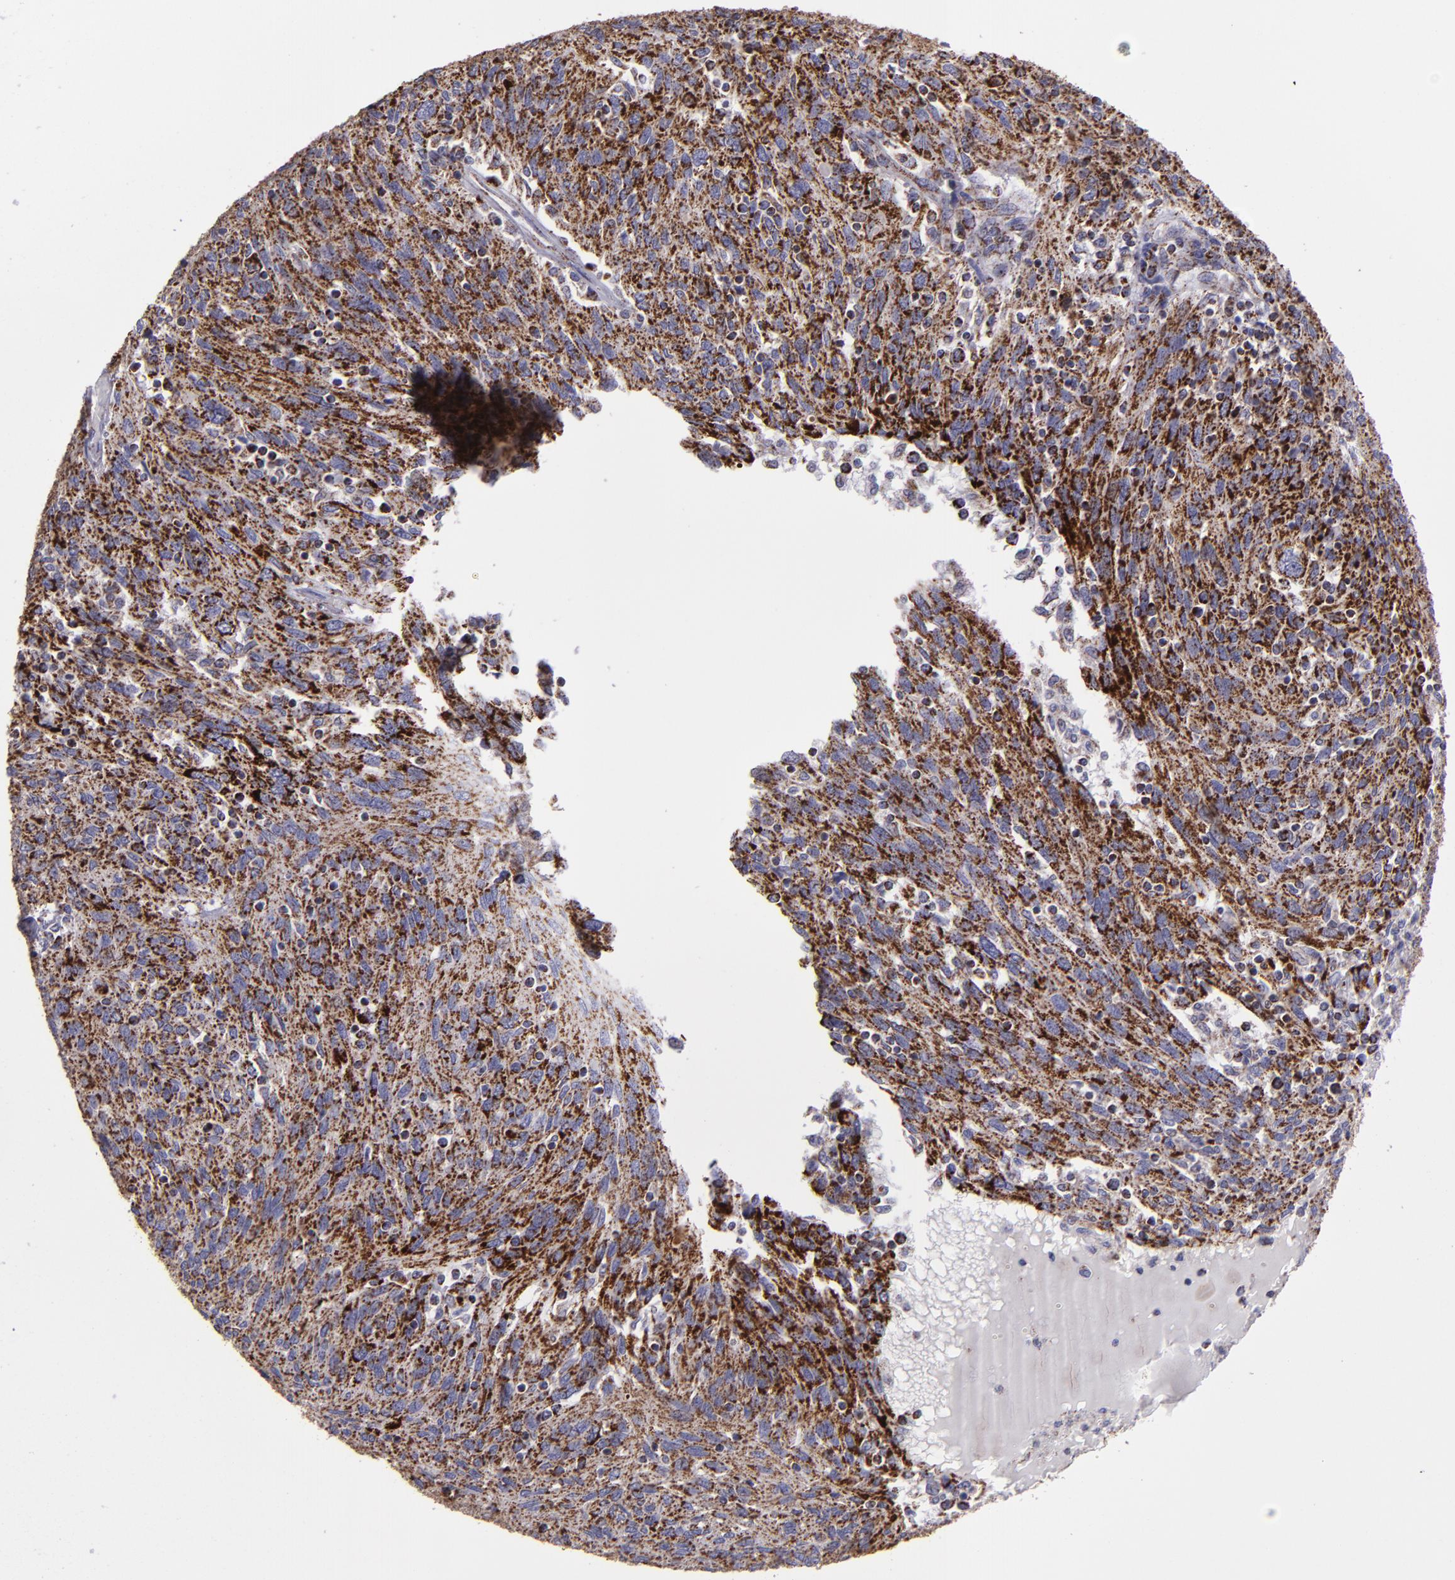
{"staining": {"intensity": "moderate", "quantity": ">75%", "location": "cytoplasmic/membranous"}, "tissue": "ovarian cancer", "cell_type": "Tumor cells", "image_type": "cancer", "snomed": [{"axis": "morphology", "description": "Carcinoma, endometroid"}, {"axis": "topography", "description": "Ovary"}], "caption": "Tumor cells exhibit medium levels of moderate cytoplasmic/membranous staining in about >75% of cells in human ovarian cancer (endometroid carcinoma).", "gene": "HSPD1", "patient": {"sex": "female", "age": 50}}